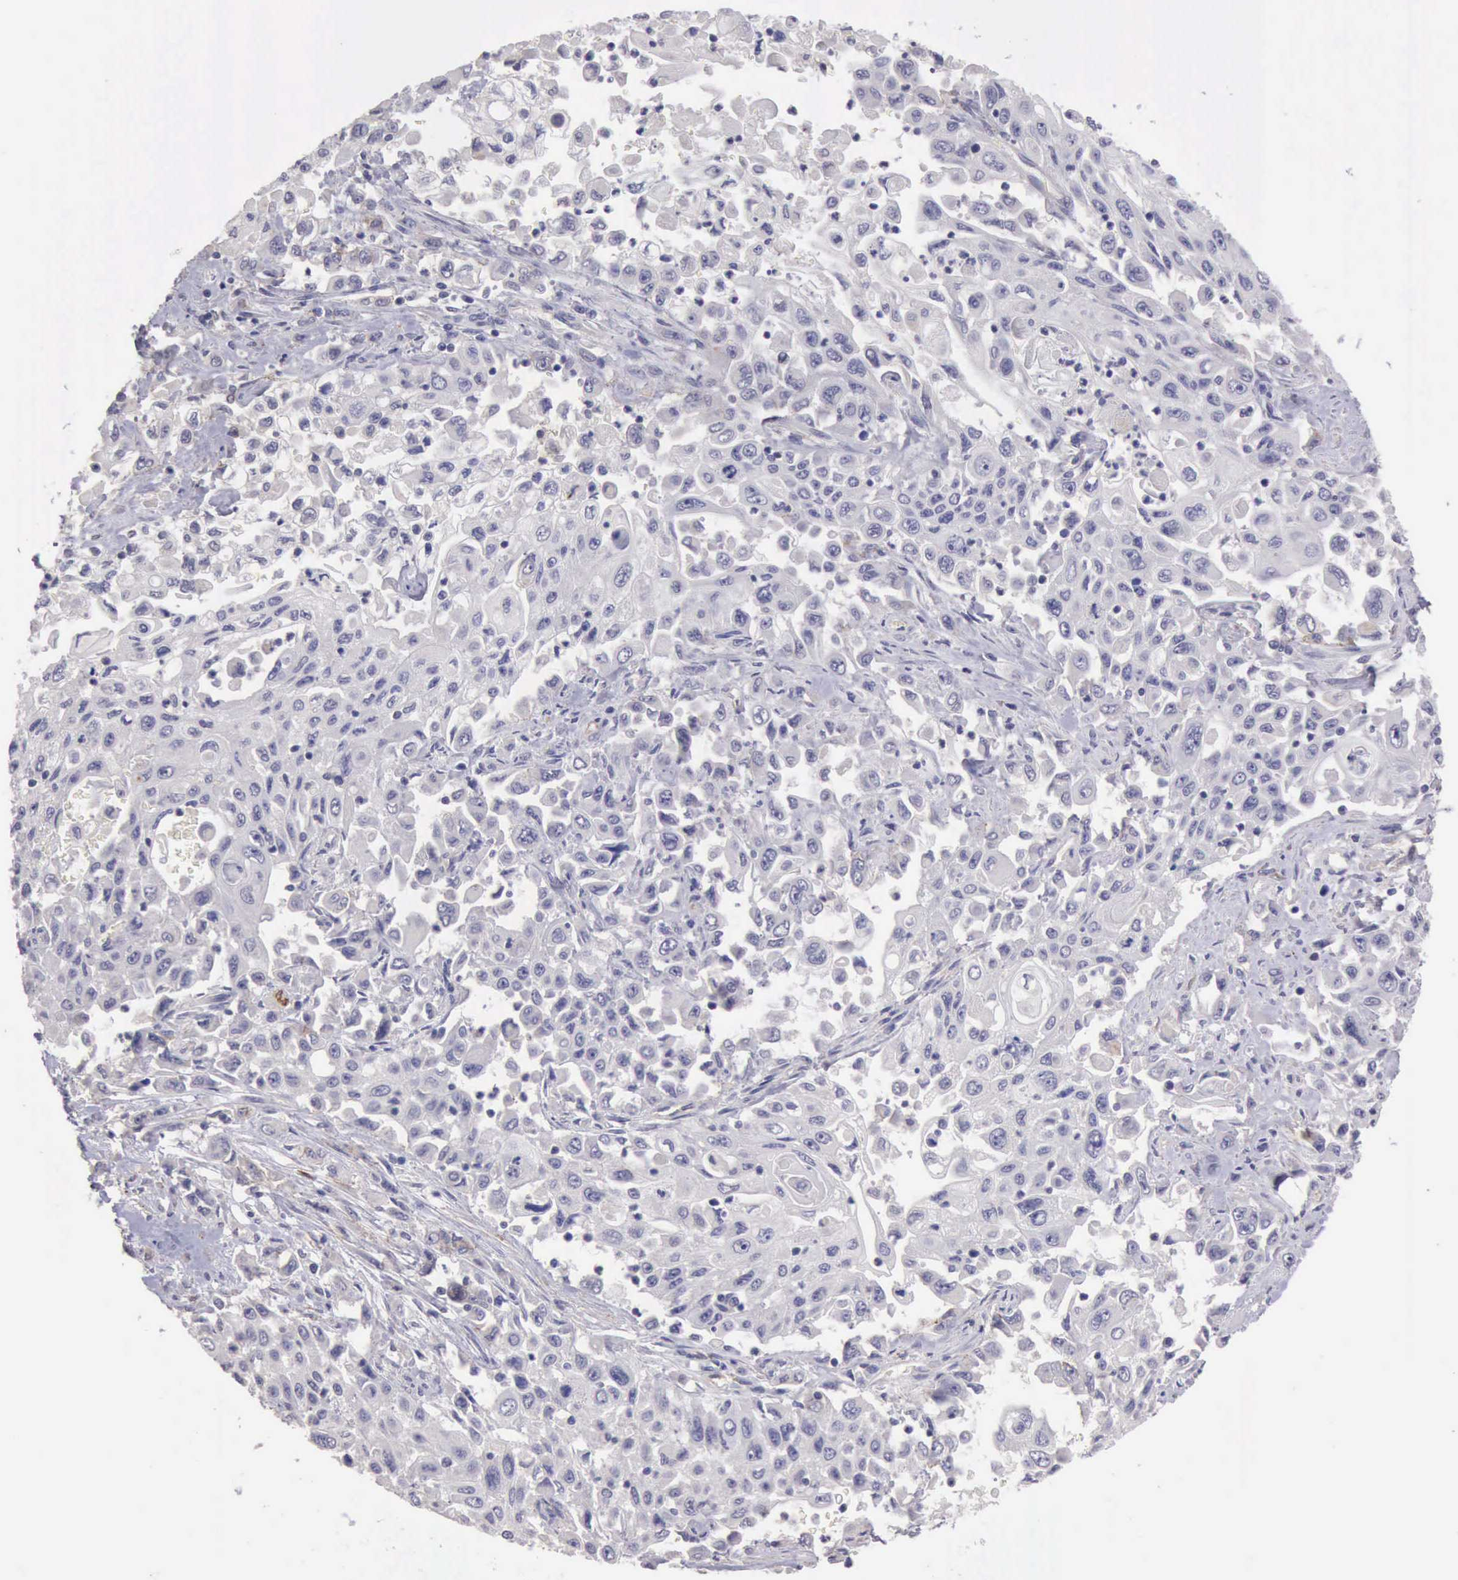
{"staining": {"intensity": "negative", "quantity": "none", "location": "none"}, "tissue": "pancreatic cancer", "cell_type": "Tumor cells", "image_type": "cancer", "snomed": [{"axis": "morphology", "description": "Adenocarcinoma, NOS"}, {"axis": "topography", "description": "Pancreas"}], "caption": "Image shows no significant protein positivity in tumor cells of pancreatic cancer. (IHC, brightfield microscopy, high magnification).", "gene": "KCND1", "patient": {"sex": "male", "age": 70}}